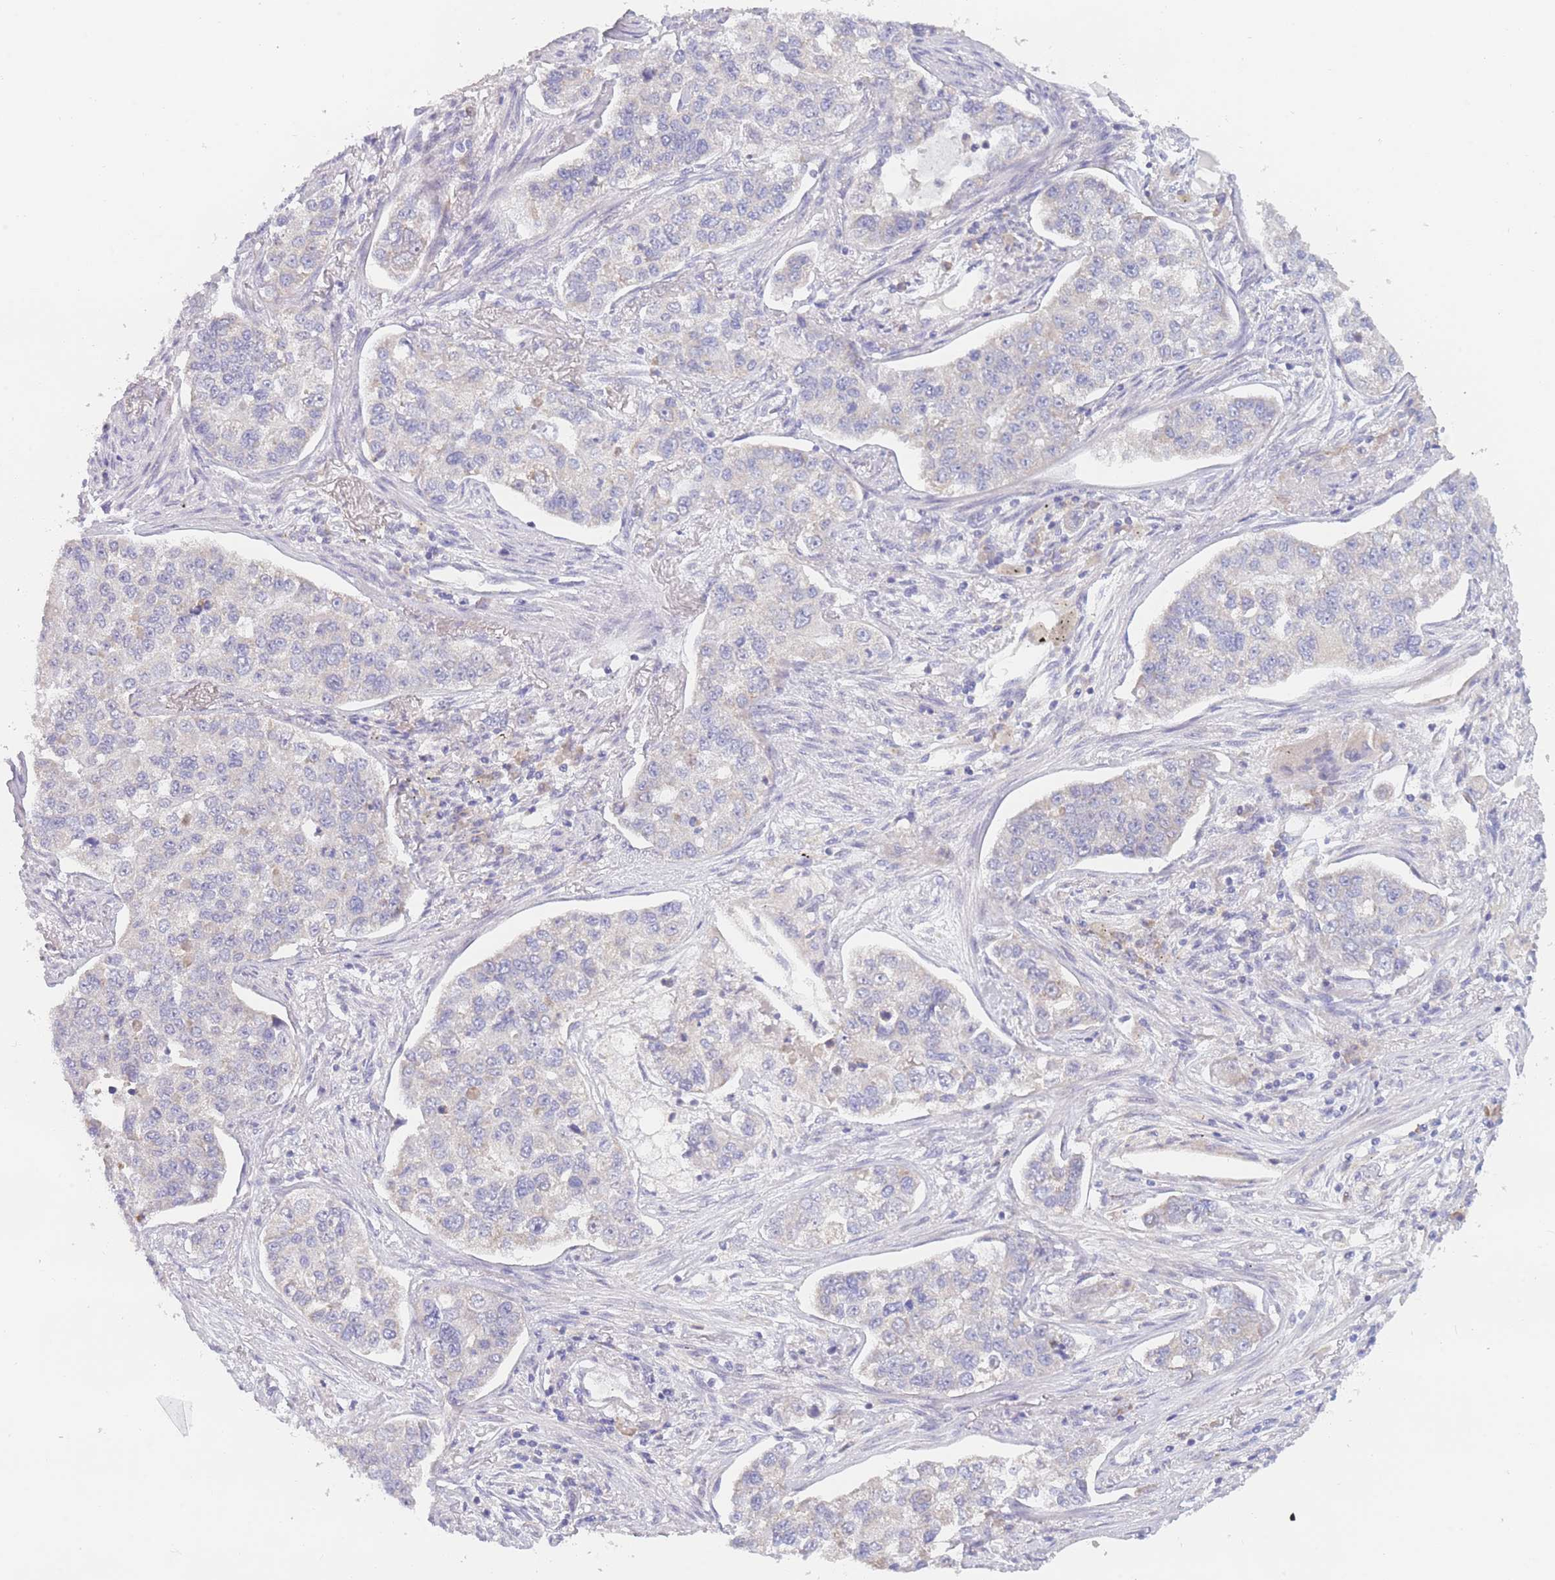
{"staining": {"intensity": "negative", "quantity": "none", "location": "none"}, "tissue": "lung cancer", "cell_type": "Tumor cells", "image_type": "cancer", "snomed": [{"axis": "morphology", "description": "Adenocarcinoma, NOS"}, {"axis": "topography", "description": "Lung"}], "caption": "Protein analysis of lung cancer (adenocarcinoma) shows no significant staining in tumor cells. Brightfield microscopy of IHC stained with DAB (brown) and hematoxylin (blue), captured at high magnification.", "gene": "FAM227B", "patient": {"sex": "male", "age": 49}}